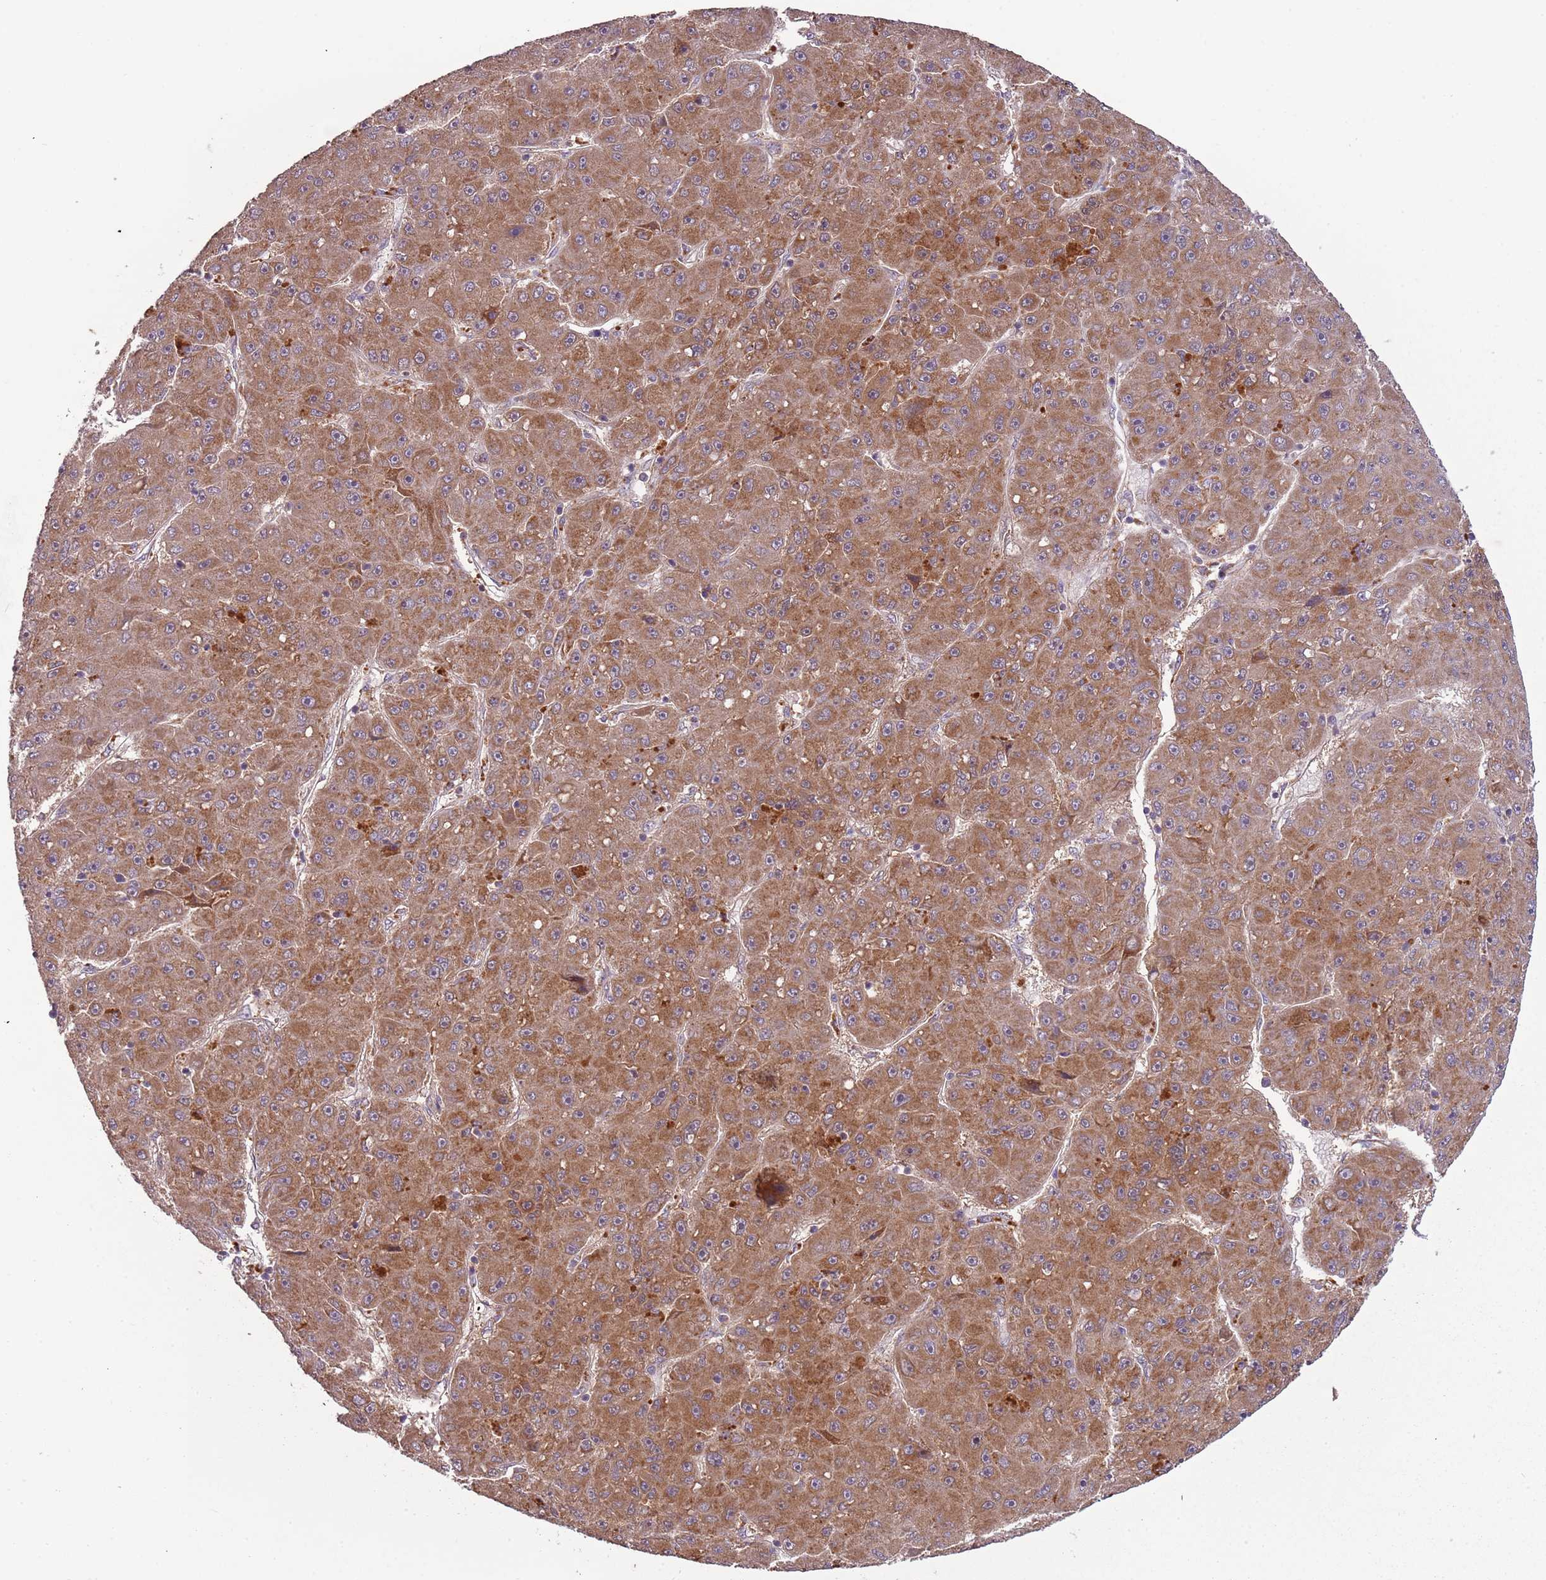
{"staining": {"intensity": "moderate", "quantity": ">75%", "location": "cytoplasmic/membranous"}, "tissue": "liver cancer", "cell_type": "Tumor cells", "image_type": "cancer", "snomed": [{"axis": "morphology", "description": "Carcinoma, Hepatocellular, NOS"}, {"axis": "topography", "description": "Liver"}], "caption": "The immunohistochemical stain shows moderate cytoplasmic/membranous expression in tumor cells of liver hepatocellular carcinoma tissue. The staining is performed using DAB (3,3'-diaminobenzidine) brown chromogen to label protein expression. The nuclei are counter-stained blue using hematoxylin.", "gene": "FECH", "patient": {"sex": "male", "age": 67}}